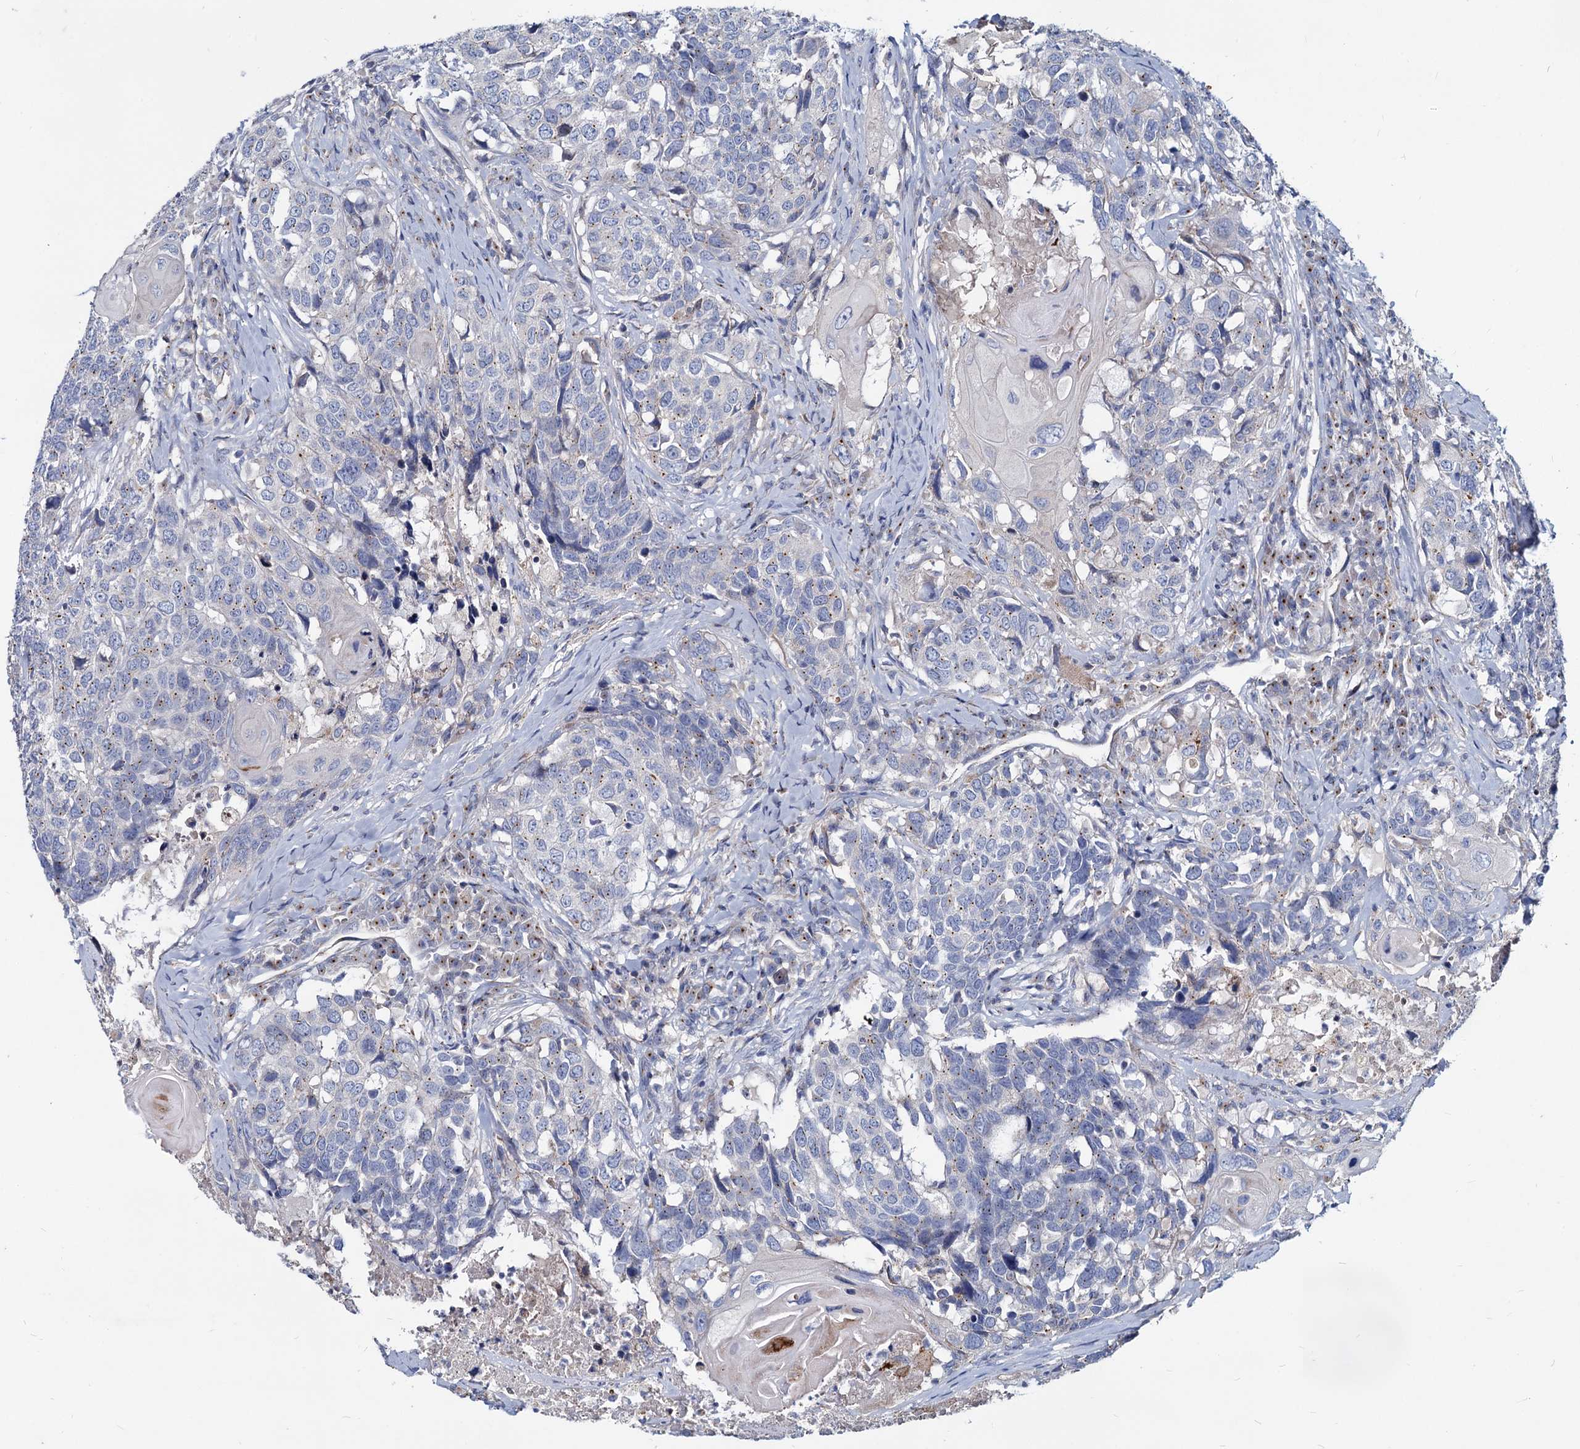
{"staining": {"intensity": "negative", "quantity": "none", "location": "none"}, "tissue": "head and neck cancer", "cell_type": "Tumor cells", "image_type": "cancer", "snomed": [{"axis": "morphology", "description": "Squamous cell carcinoma, NOS"}, {"axis": "topography", "description": "Head-Neck"}], "caption": "Immunohistochemistry histopathology image of neoplastic tissue: human squamous cell carcinoma (head and neck) stained with DAB (3,3'-diaminobenzidine) shows no significant protein expression in tumor cells.", "gene": "AGBL4", "patient": {"sex": "male", "age": 66}}